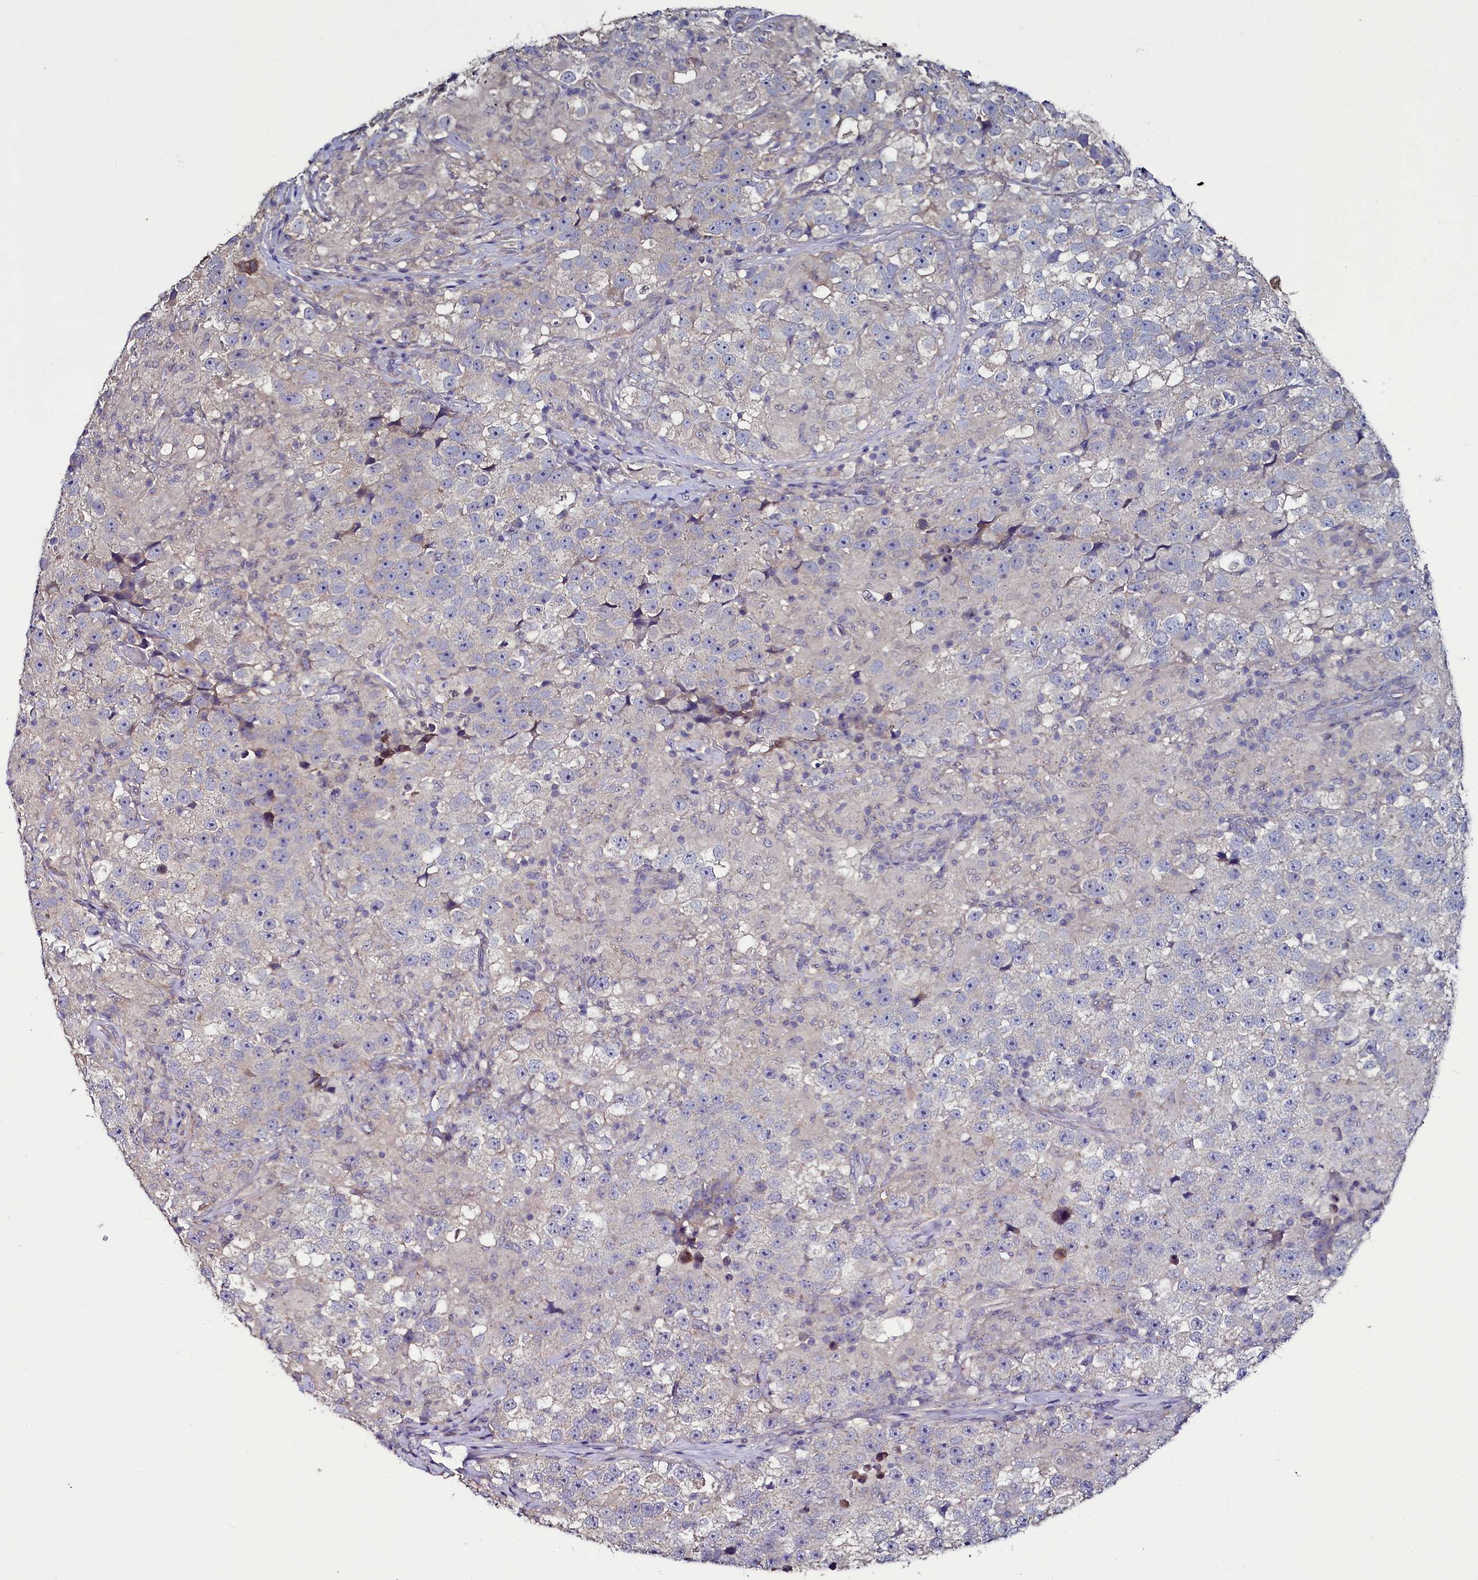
{"staining": {"intensity": "weak", "quantity": "<25%", "location": "cytoplasmic/membranous"}, "tissue": "testis cancer", "cell_type": "Tumor cells", "image_type": "cancer", "snomed": [{"axis": "morphology", "description": "Seminoma, NOS"}, {"axis": "topography", "description": "Testis"}], "caption": "Tumor cells show no significant protein positivity in seminoma (testis). (Stains: DAB IHC with hematoxylin counter stain, Microscopy: brightfield microscopy at high magnification).", "gene": "USPL1", "patient": {"sex": "male", "age": 46}}